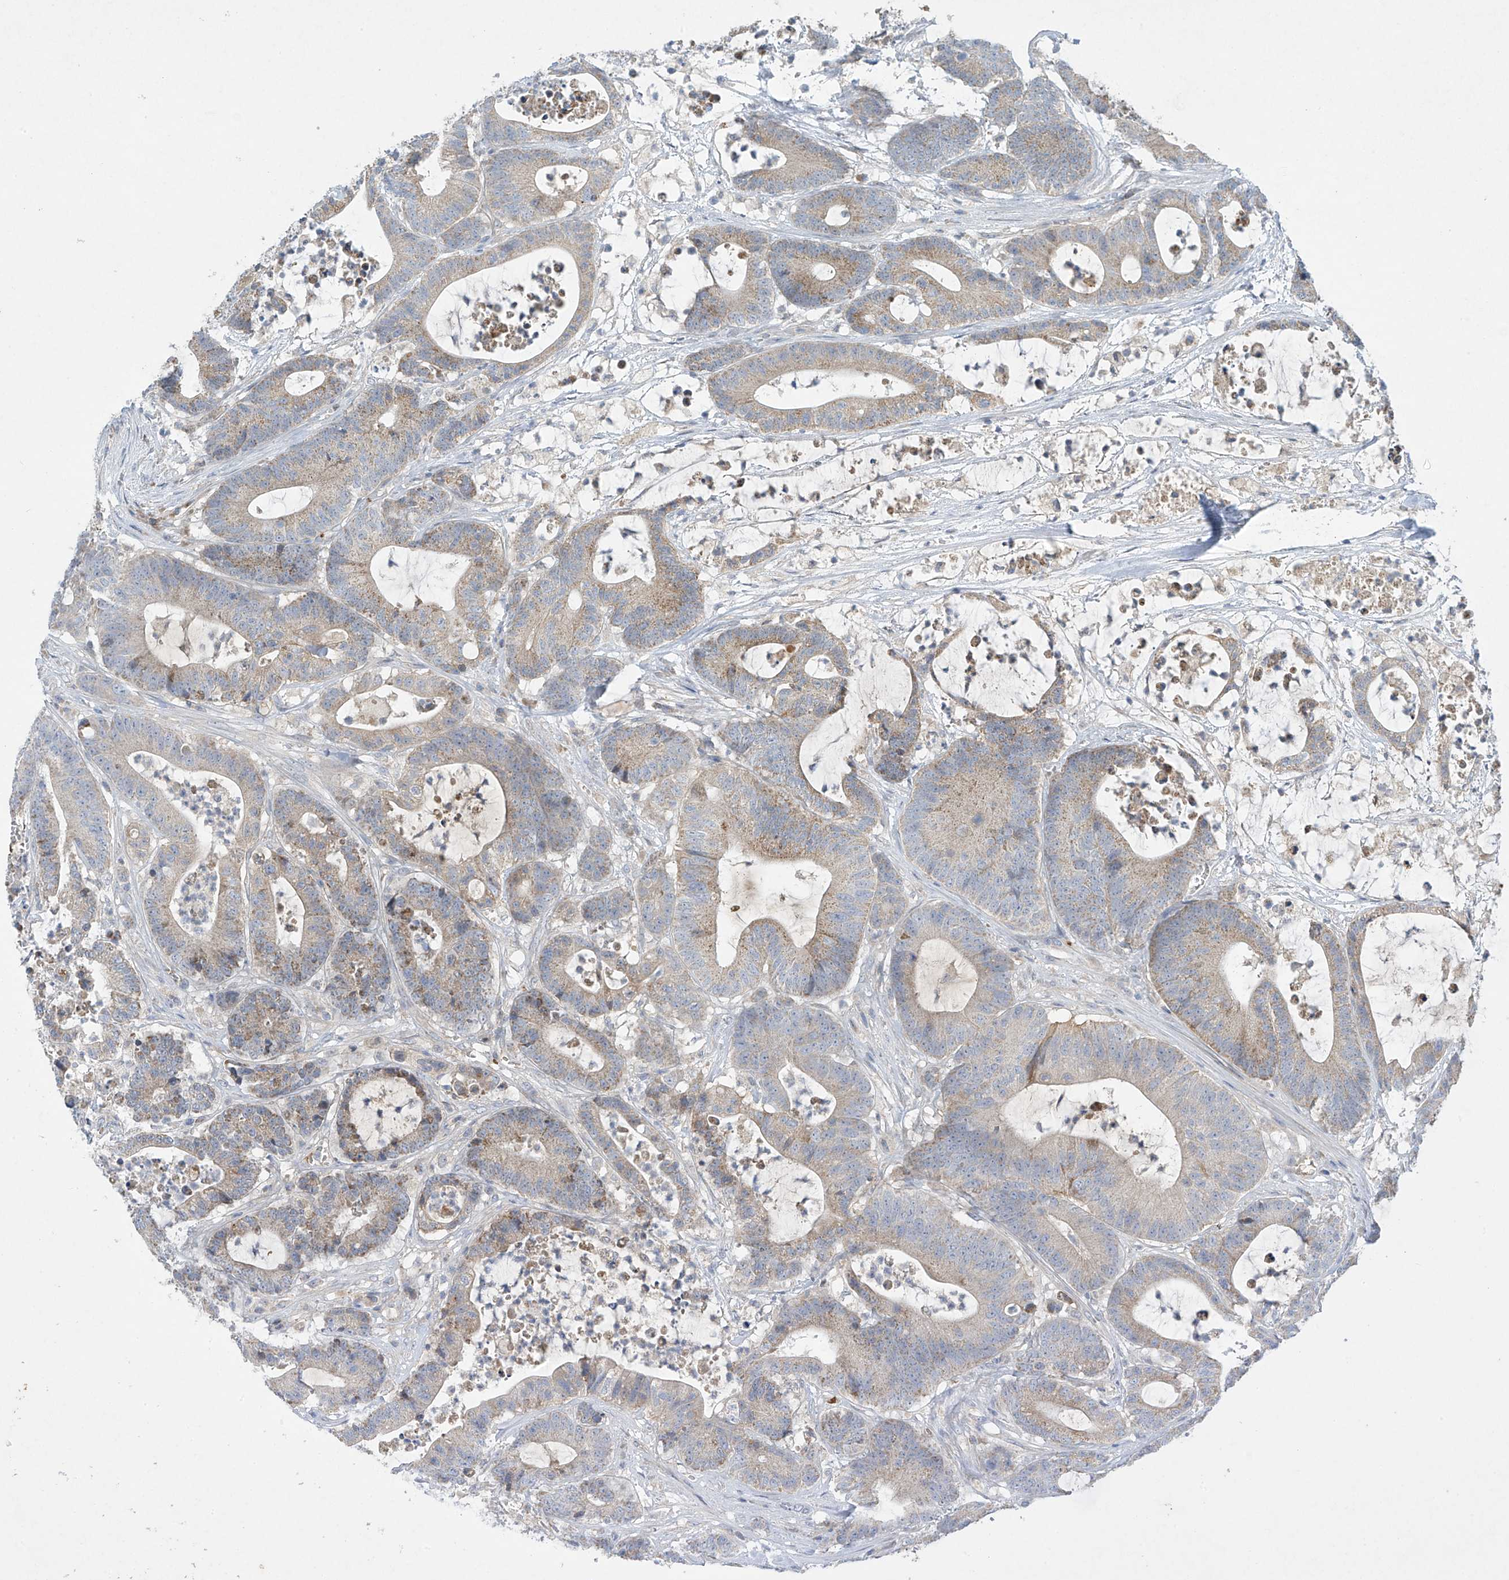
{"staining": {"intensity": "weak", "quantity": "25%-75%", "location": "cytoplasmic/membranous"}, "tissue": "colorectal cancer", "cell_type": "Tumor cells", "image_type": "cancer", "snomed": [{"axis": "morphology", "description": "Adenocarcinoma, NOS"}, {"axis": "topography", "description": "Colon"}], "caption": "Colorectal cancer stained with a brown dye reveals weak cytoplasmic/membranous positive staining in about 25%-75% of tumor cells.", "gene": "METTL18", "patient": {"sex": "female", "age": 84}}